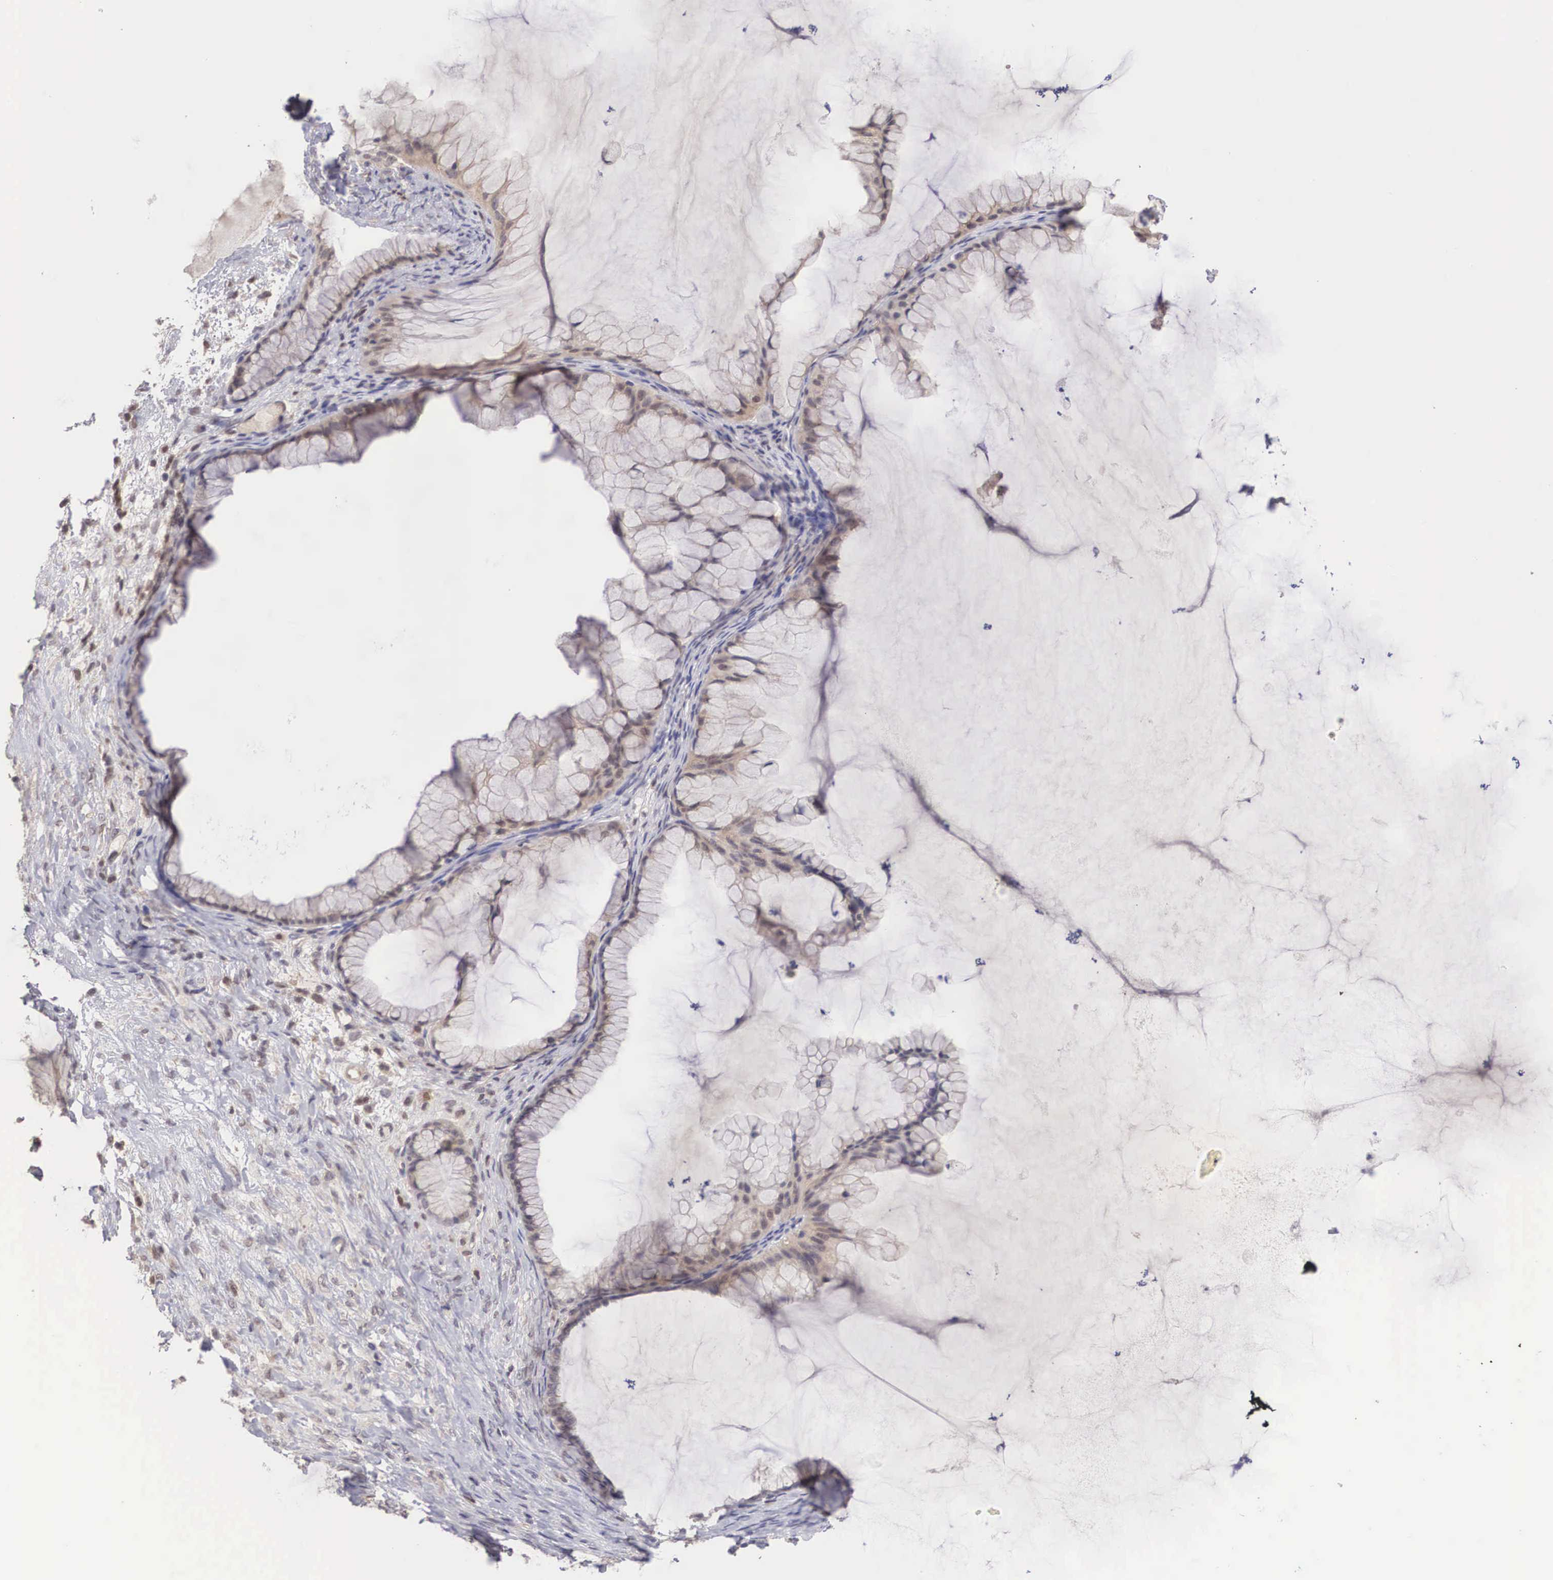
{"staining": {"intensity": "weak", "quantity": ">75%", "location": "cytoplasmic/membranous"}, "tissue": "ovarian cancer", "cell_type": "Tumor cells", "image_type": "cancer", "snomed": [{"axis": "morphology", "description": "Cystadenocarcinoma, mucinous, NOS"}, {"axis": "topography", "description": "Ovary"}], "caption": "Approximately >75% of tumor cells in human ovarian mucinous cystadenocarcinoma reveal weak cytoplasmic/membranous protein expression as visualized by brown immunohistochemical staining.", "gene": "DNAJB7", "patient": {"sex": "female", "age": 41}}